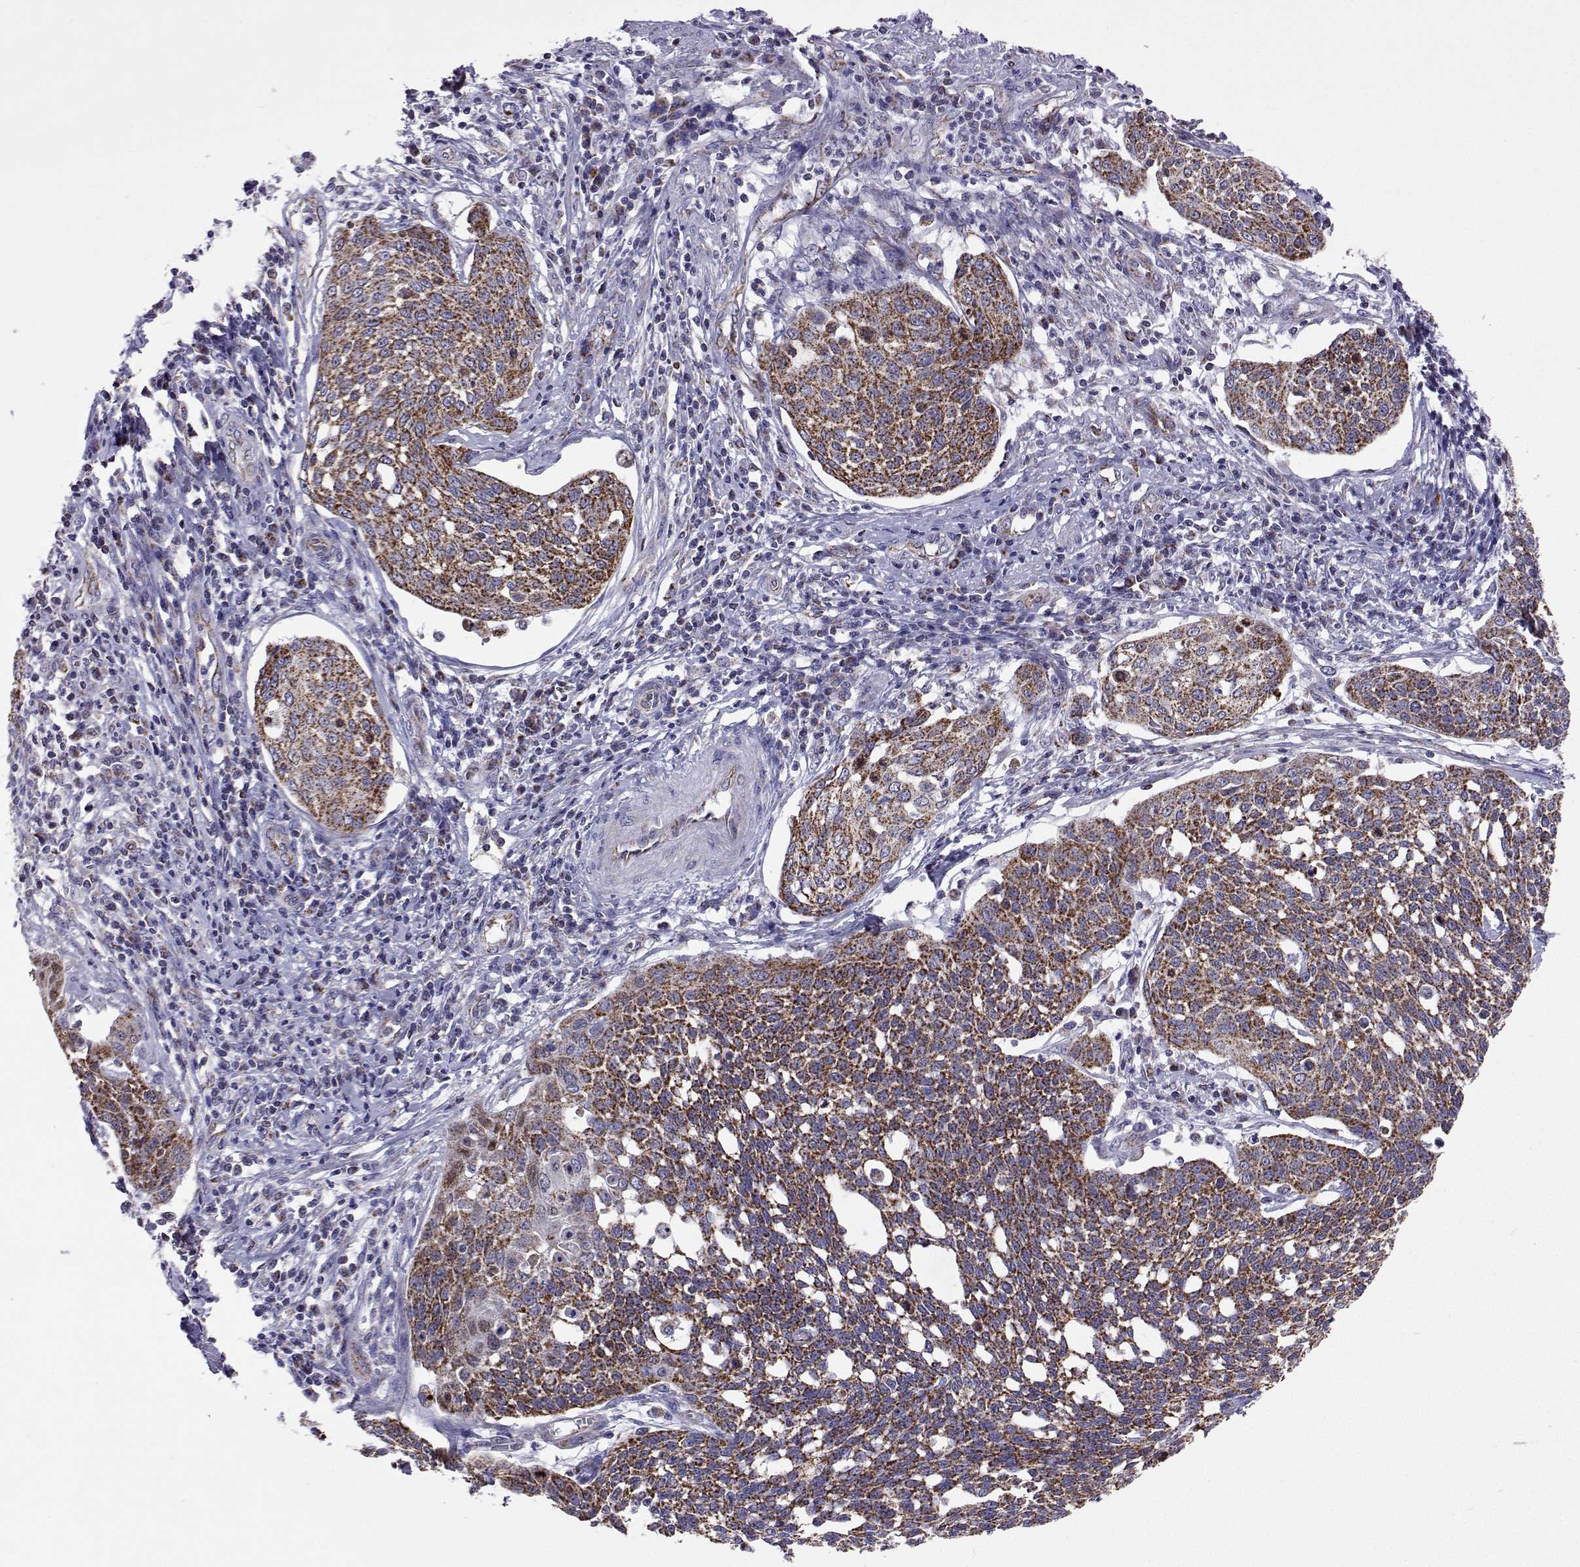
{"staining": {"intensity": "strong", "quantity": ">75%", "location": "cytoplasmic/membranous"}, "tissue": "cervical cancer", "cell_type": "Tumor cells", "image_type": "cancer", "snomed": [{"axis": "morphology", "description": "Squamous cell carcinoma, NOS"}, {"axis": "topography", "description": "Cervix"}], "caption": "Protein staining reveals strong cytoplasmic/membranous positivity in approximately >75% of tumor cells in cervical cancer (squamous cell carcinoma). (DAB (3,3'-diaminobenzidine) IHC, brown staining for protein, blue staining for nuclei).", "gene": "MCCC2", "patient": {"sex": "female", "age": 34}}